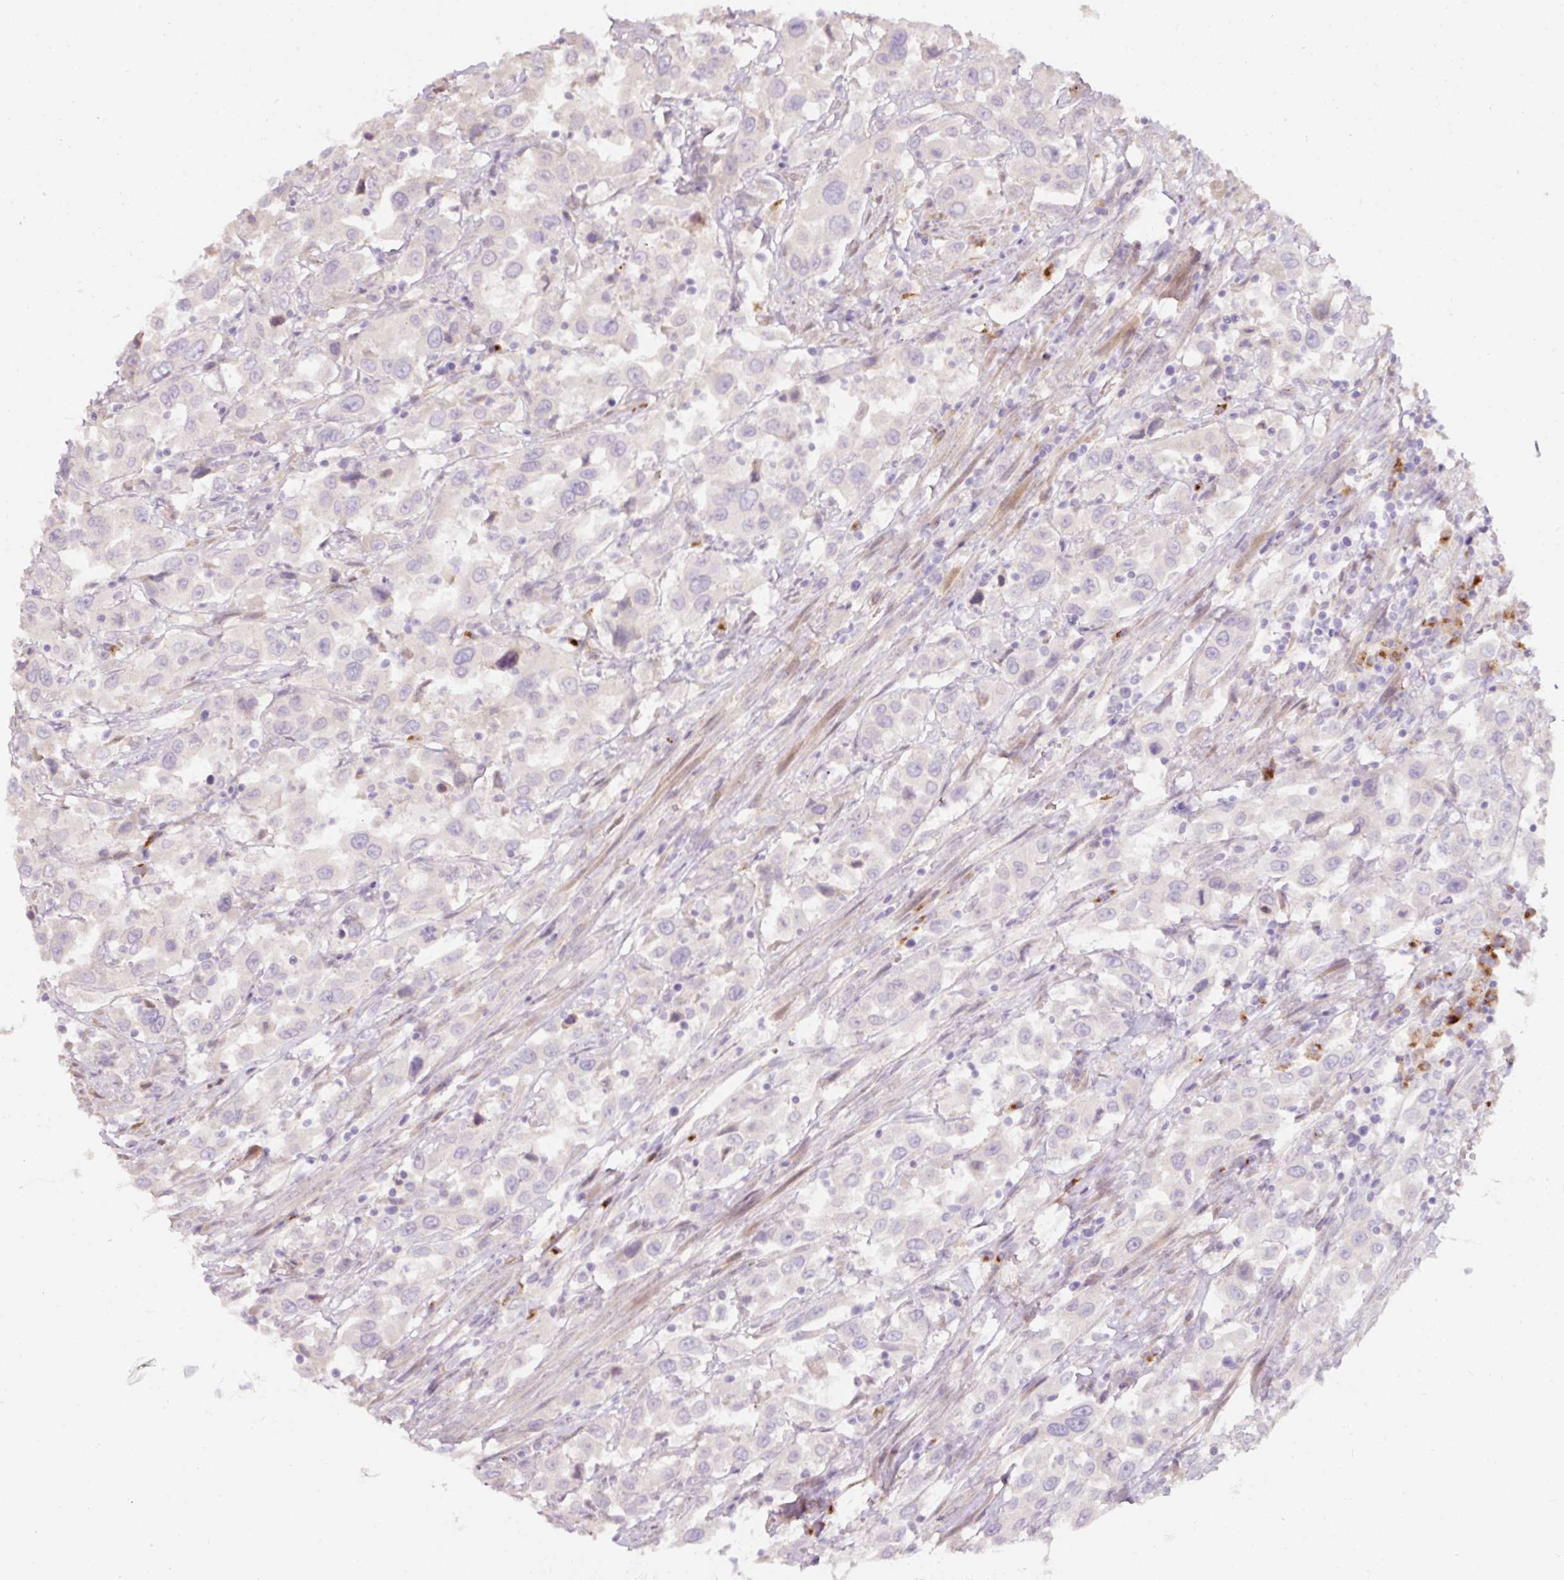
{"staining": {"intensity": "negative", "quantity": "none", "location": "none"}, "tissue": "urothelial cancer", "cell_type": "Tumor cells", "image_type": "cancer", "snomed": [{"axis": "morphology", "description": "Urothelial carcinoma, High grade"}, {"axis": "topography", "description": "Urinary bladder"}], "caption": "This is an immunohistochemistry (IHC) micrograph of human urothelial cancer. There is no positivity in tumor cells.", "gene": "NBPF11", "patient": {"sex": "male", "age": 61}}